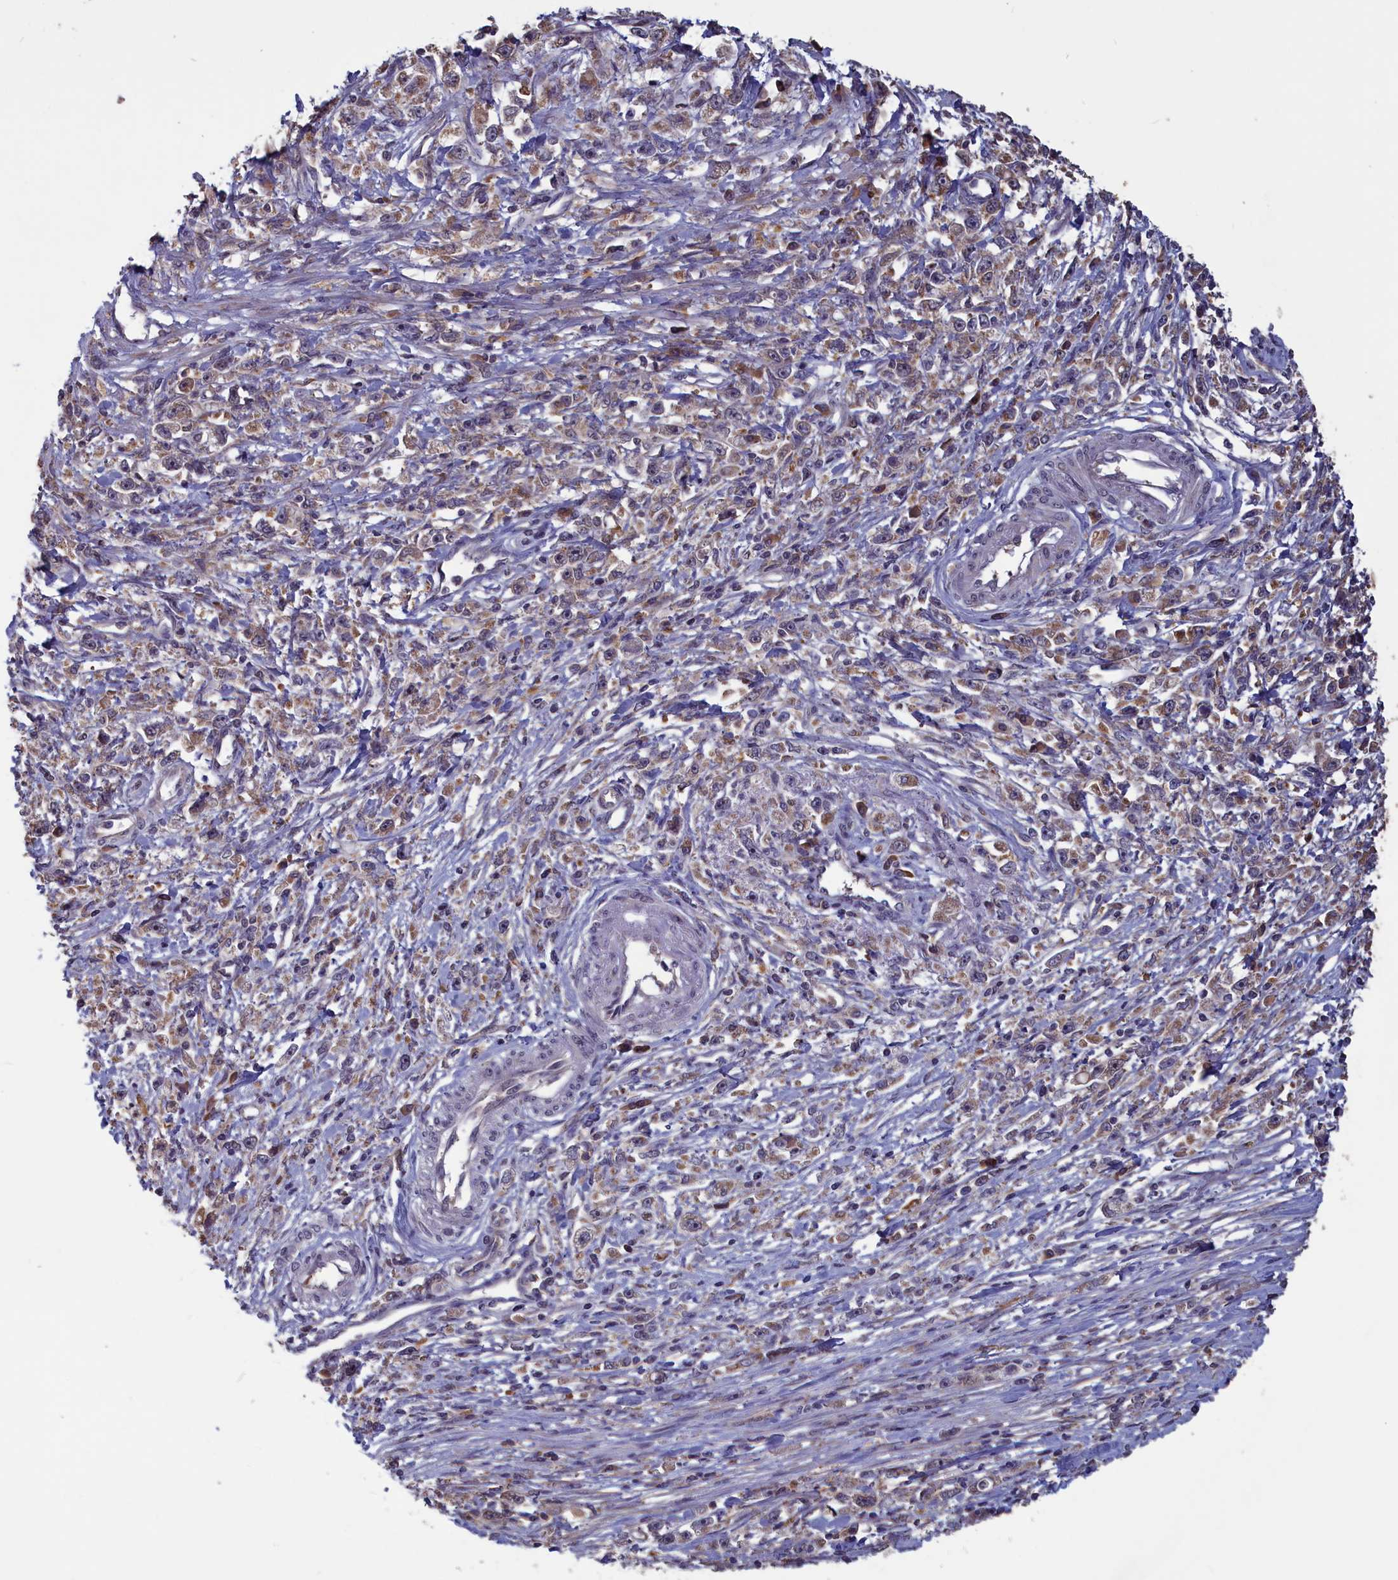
{"staining": {"intensity": "moderate", "quantity": ">75%", "location": "cytoplasmic/membranous"}, "tissue": "stomach cancer", "cell_type": "Tumor cells", "image_type": "cancer", "snomed": [{"axis": "morphology", "description": "Adenocarcinoma, NOS"}, {"axis": "topography", "description": "Stomach"}], "caption": "This is an image of immunohistochemistry staining of stomach cancer (adenocarcinoma), which shows moderate positivity in the cytoplasmic/membranous of tumor cells.", "gene": "CACTIN", "patient": {"sex": "female", "age": 59}}